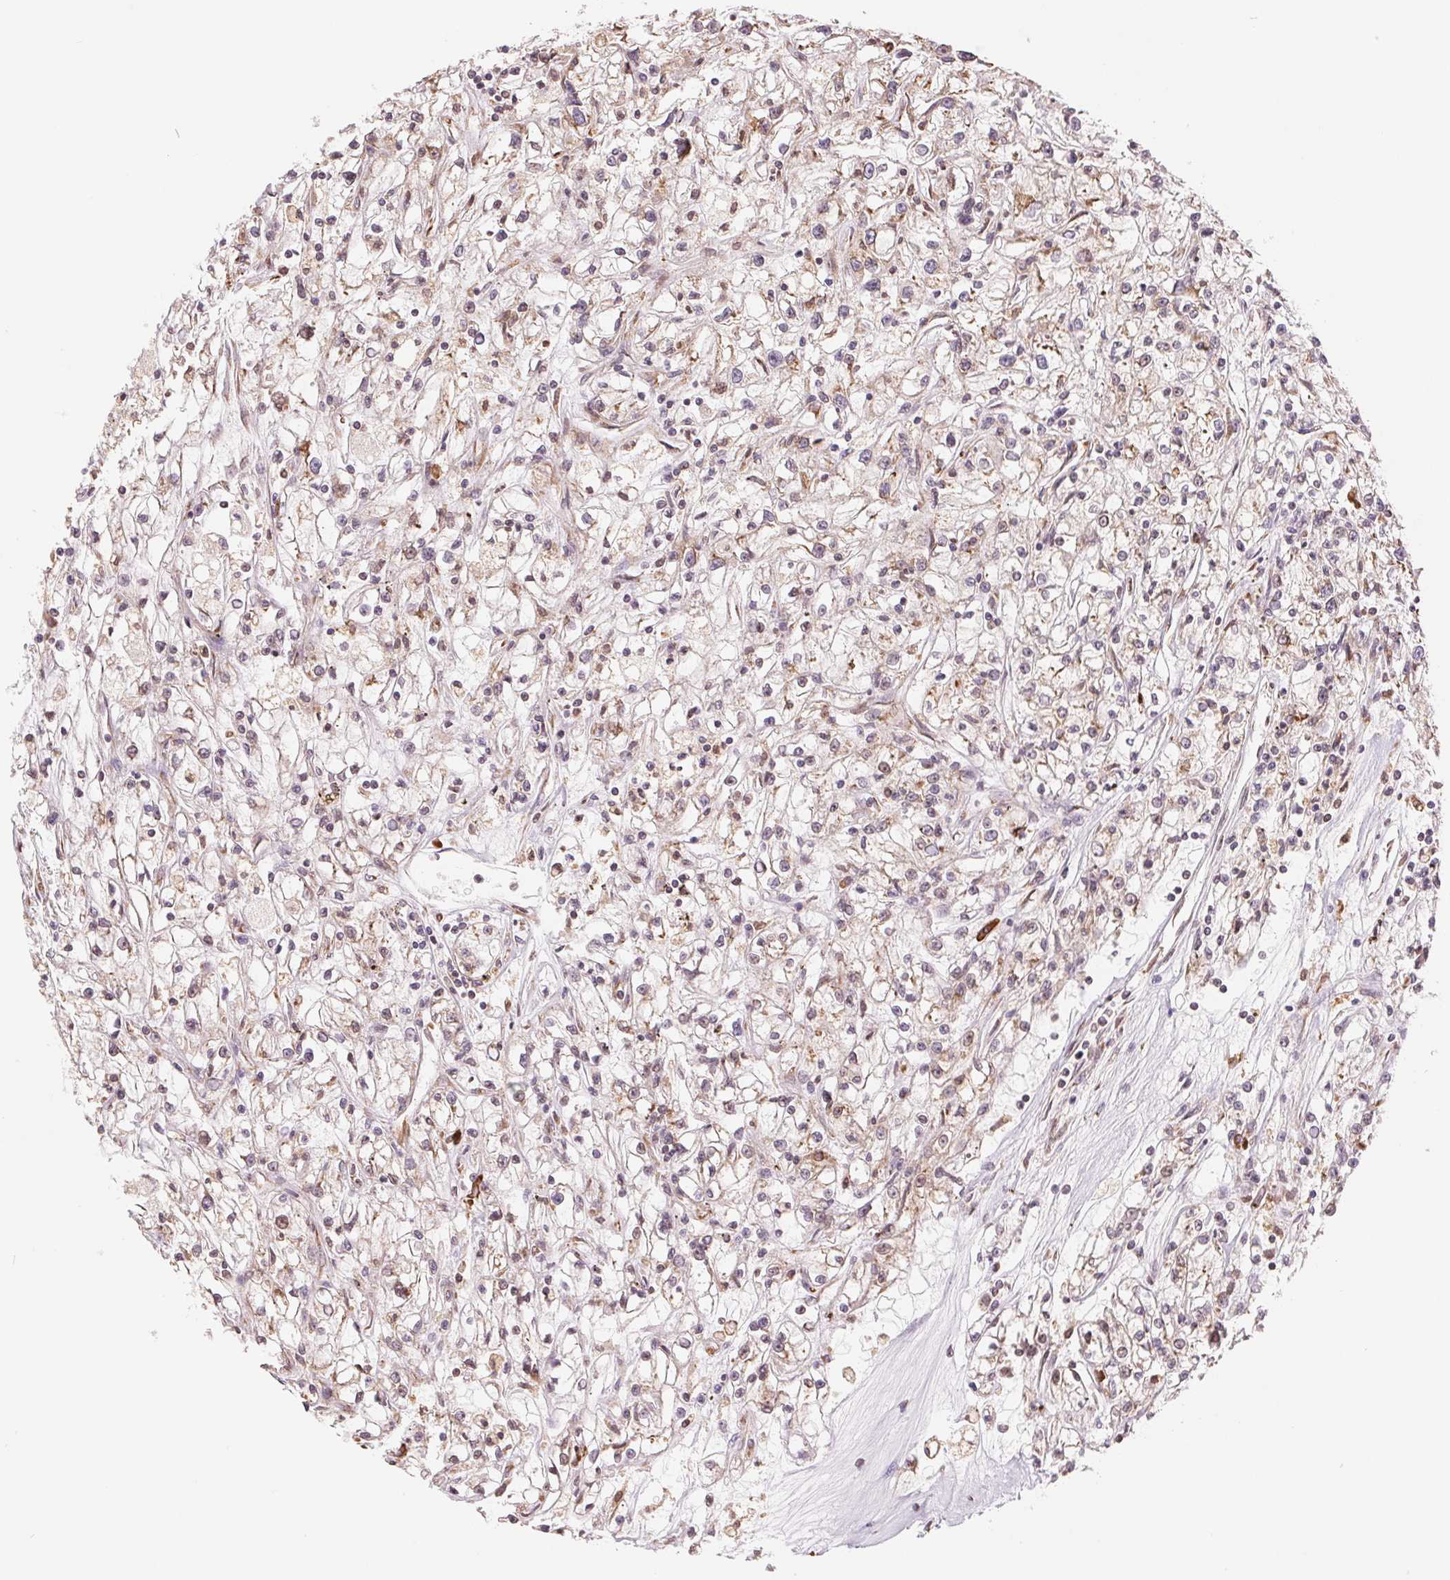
{"staining": {"intensity": "weak", "quantity": "25%-75%", "location": "cytoplasmic/membranous"}, "tissue": "renal cancer", "cell_type": "Tumor cells", "image_type": "cancer", "snomed": [{"axis": "morphology", "description": "Adenocarcinoma, NOS"}, {"axis": "topography", "description": "Kidney"}], "caption": "Brown immunohistochemical staining in human adenocarcinoma (renal) displays weak cytoplasmic/membranous positivity in about 25%-75% of tumor cells.", "gene": "RPN1", "patient": {"sex": "female", "age": 59}}